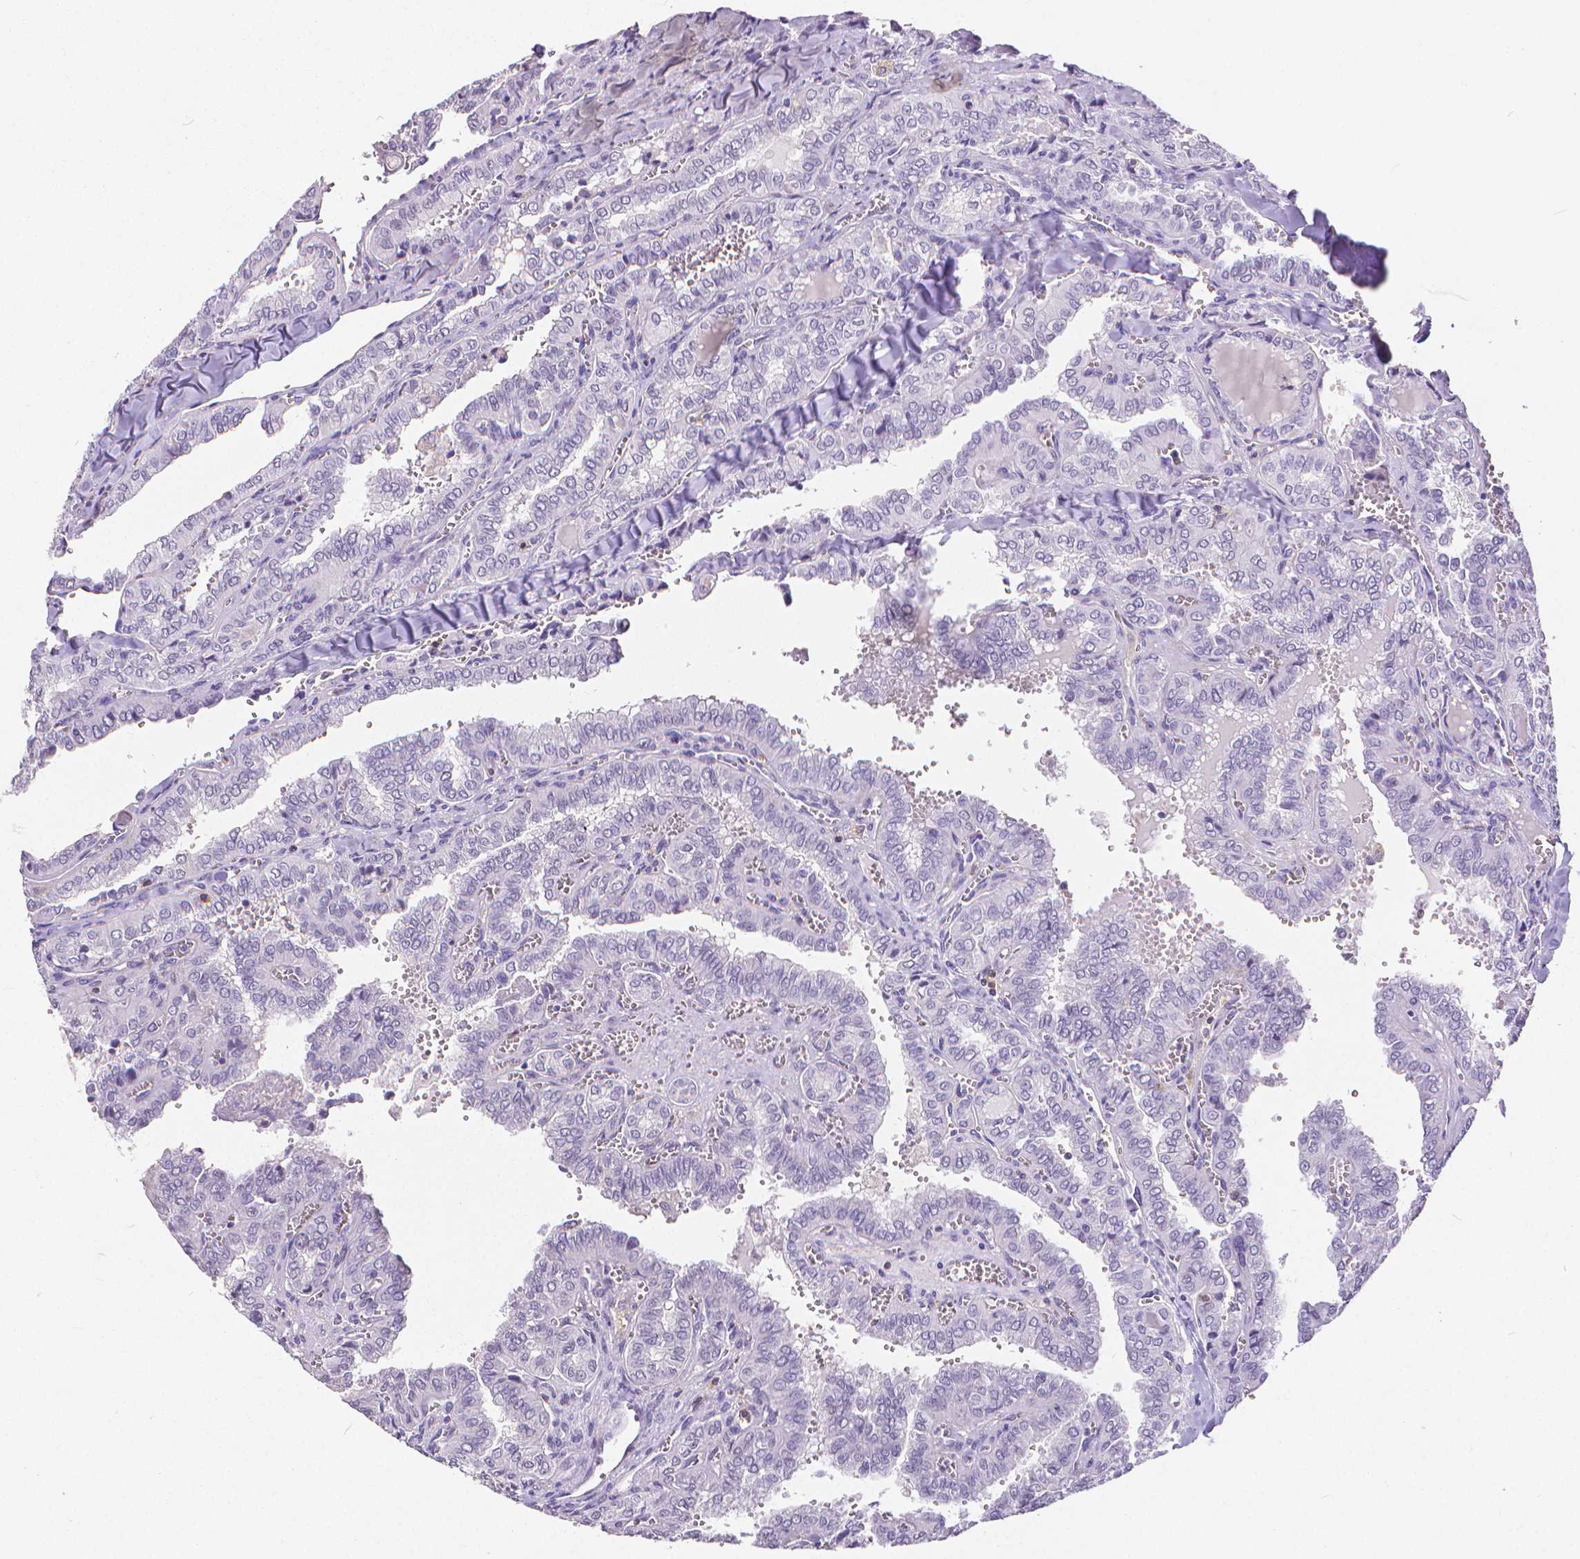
{"staining": {"intensity": "negative", "quantity": "none", "location": "none"}, "tissue": "thyroid cancer", "cell_type": "Tumor cells", "image_type": "cancer", "snomed": [{"axis": "morphology", "description": "Papillary adenocarcinoma, NOS"}, {"axis": "topography", "description": "Thyroid gland"}], "caption": "DAB (3,3'-diaminobenzidine) immunohistochemical staining of human thyroid cancer (papillary adenocarcinoma) shows no significant expression in tumor cells. Brightfield microscopy of immunohistochemistry (IHC) stained with DAB (3,3'-diaminobenzidine) (brown) and hematoxylin (blue), captured at high magnification.", "gene": "CD4", "patient": {"sex": "female", "age": 41}}